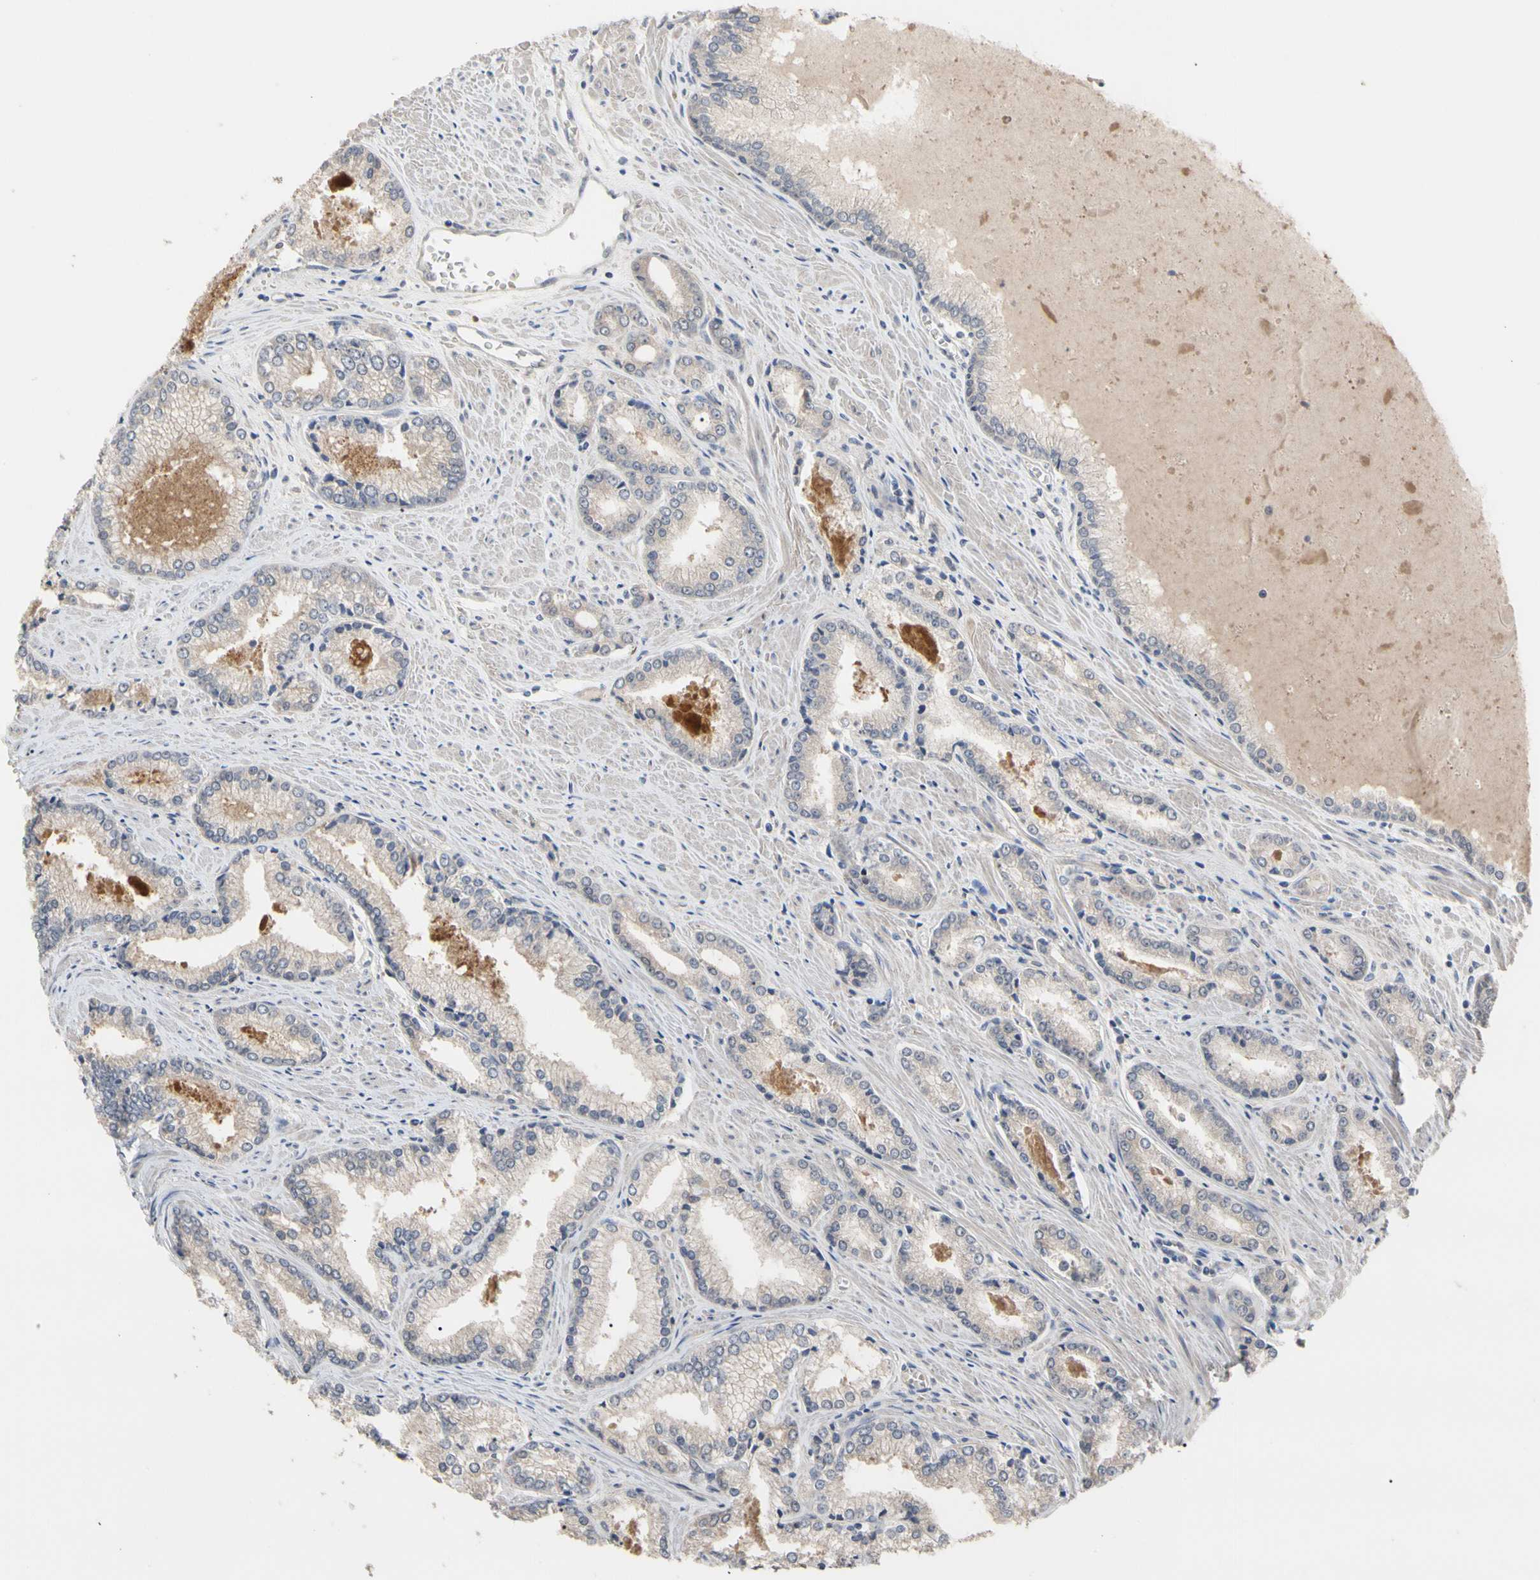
{"staining": {"intensity": "weak", "quantity": ">75%", "location": "cytoplasmic/membranous"}, "tissue": "prostate cancer", "cell_type": "Tumor cells", "image_type": "cancer", "snomed": [{"axis": "morphology", "description": "Adenocarcinoma, Low grade"}, {"axis": "topography", "description": "Prostate"}], "caption": "A micrograph of human prostate cancer stained for a protein demonstrates weak cytoplasmic/membranous brown staining in tumor cells.", "gene": "CYTIP", "patient": {"sex": "male", "age": 64}}